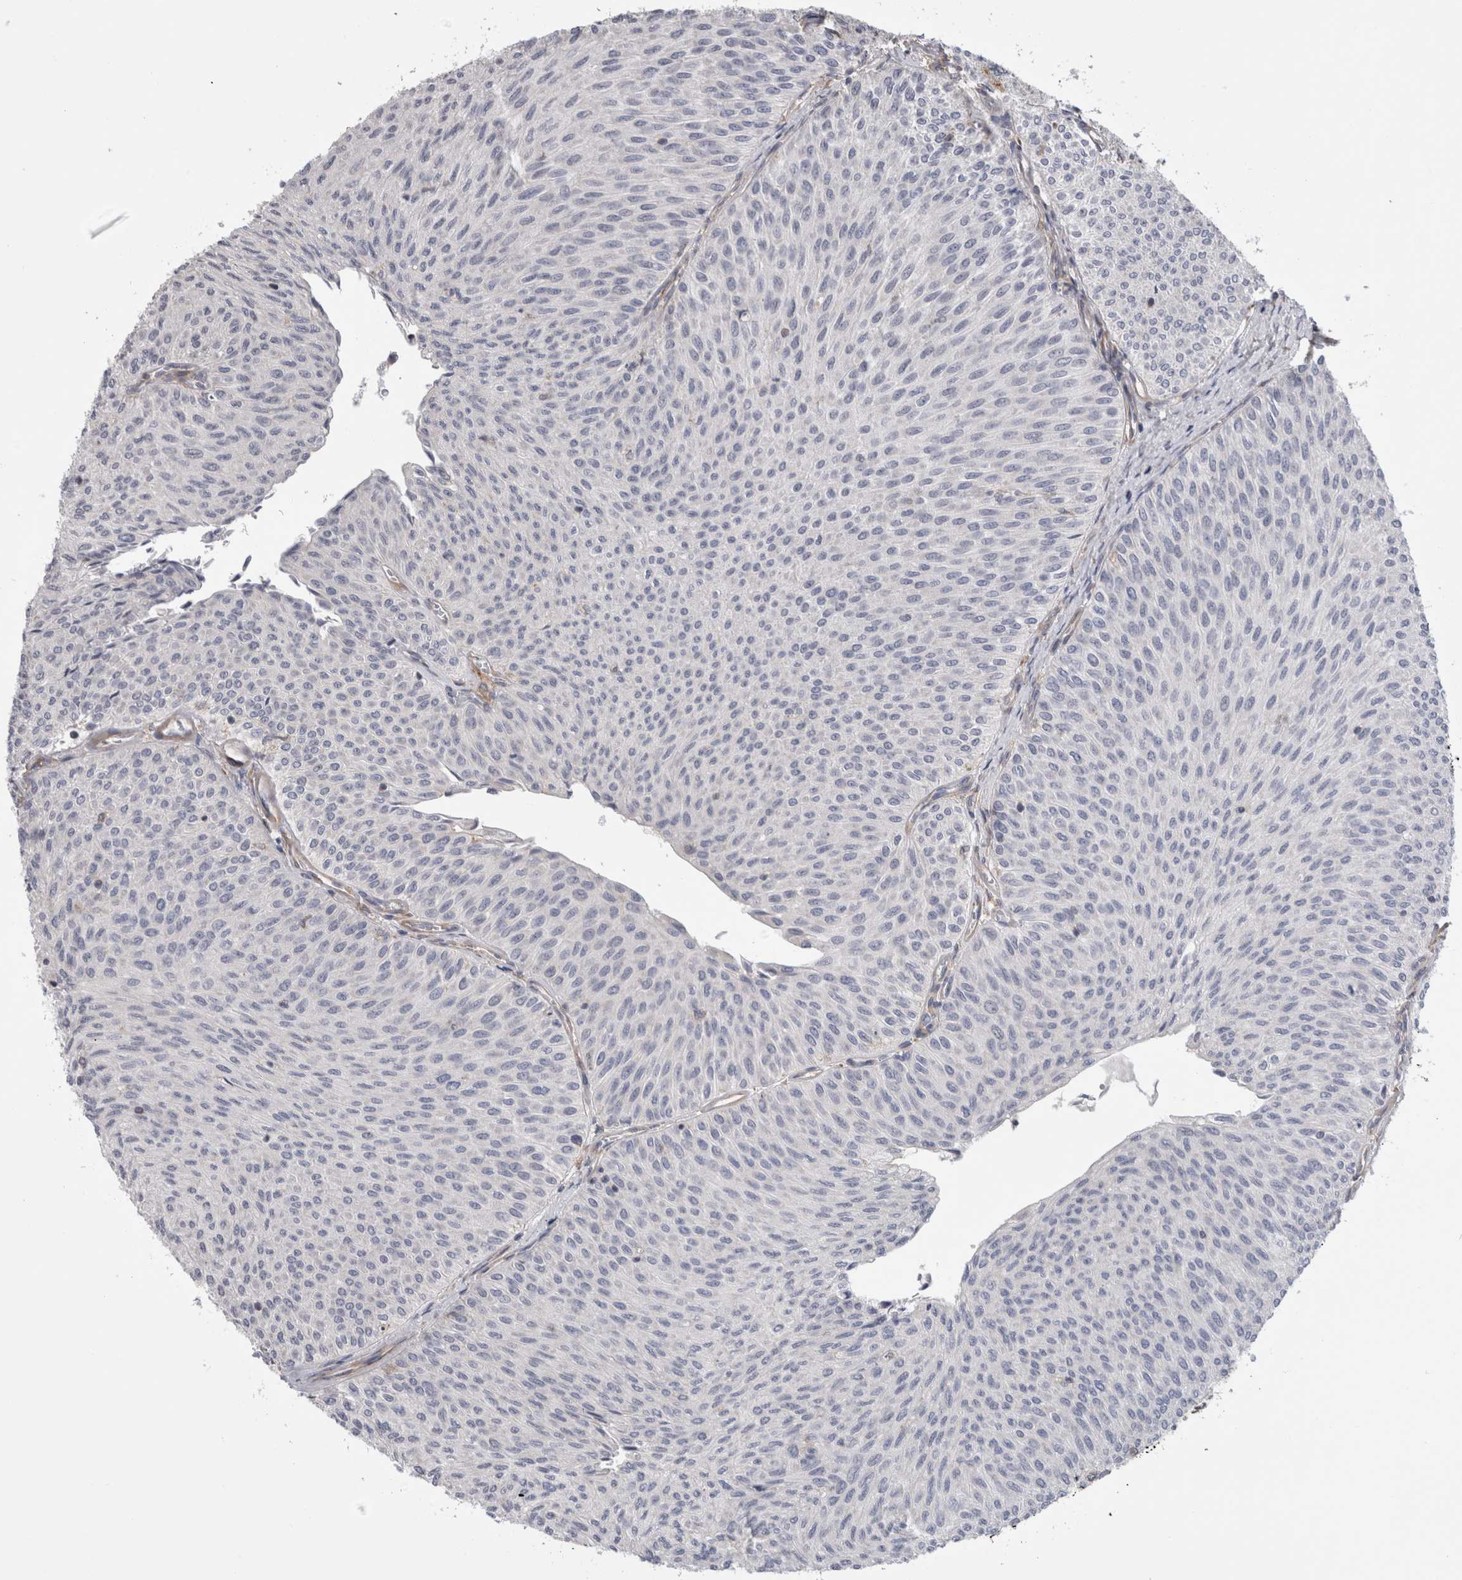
{"staining": {"intensity": "negative", "quantity": "none", "location": "none"}, "tissue": "urothelial cancer", "cell_type": "Tumor cells", "image_type": "cancer", "snomed": [{"axis": "morphology", "description": "Urothelial carcinoma, Low grade"}, {"axis": "topography", "description": "Urinary bladder"}], "caption": "Immunohistochemistry (IHC) image of low-grade urothelial carcinoma stained for a protein (brown), which exhibits no staining in tumor cells.", "gene": "SMAP2", "patient": {"sex": "male", "age": 78}}